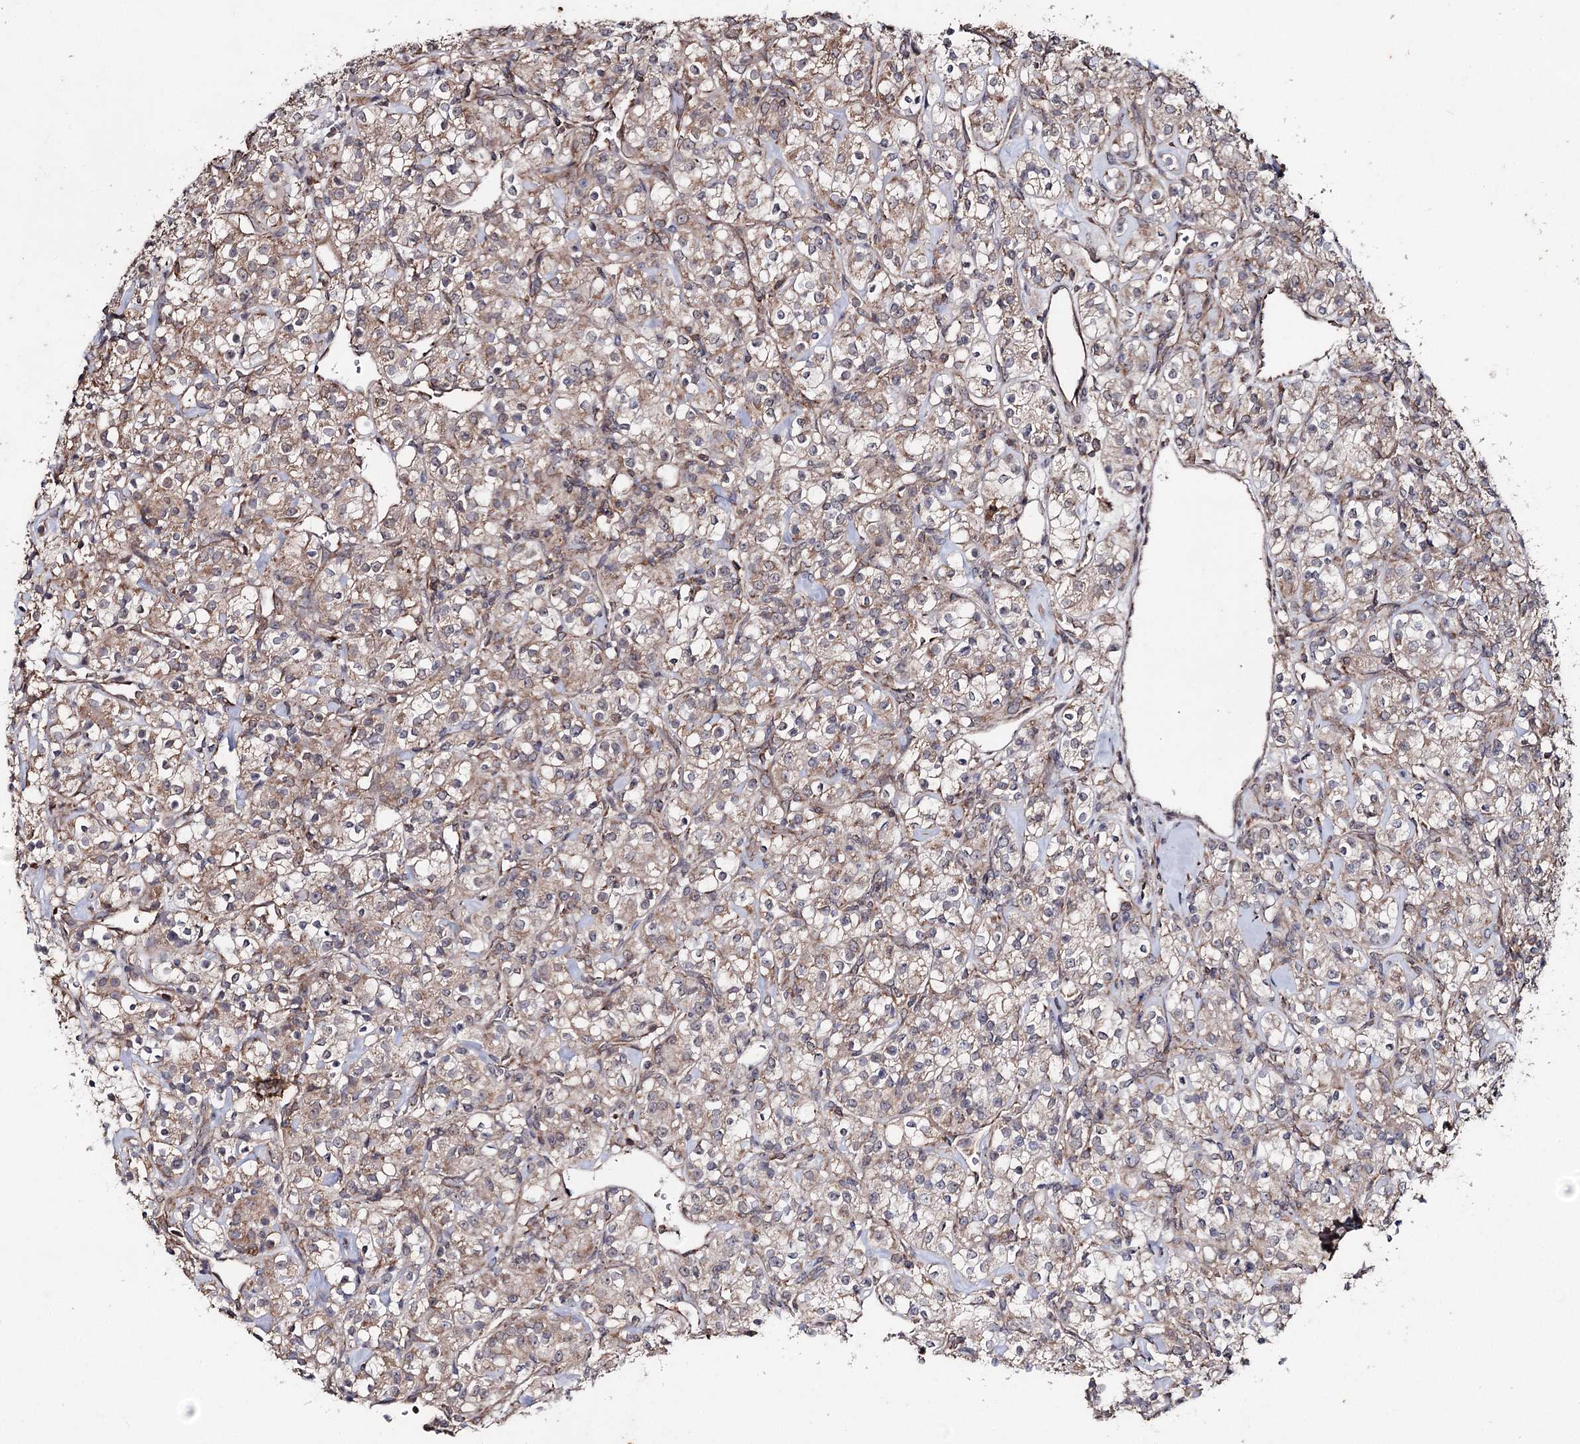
{"staining": {"intensity": "weak", "quantity": "25%-75%", "location": "cytoplasmic/membranous"}, "tissue": "renal cancer", "cell_type": "Tumor cells", "image_type": "cancer", "snomed": [{"axis": "morphology", "description": "Adenocarcinoma, NOS"}, {"axis": "topography", "description": "Kidney"}], "caption": "Immunohistochemical staining of adenocarcinoma (renal) demonstrates weak cytoplasmic/membranous protein staining in about 25%-75% of tumor cells. (DAB (3,3'-diaminobenzidine) IHC with brightfield microscopy, high magnification).", "gene": "MINDY3", "patient": {"sex": "male", "age": 77}}